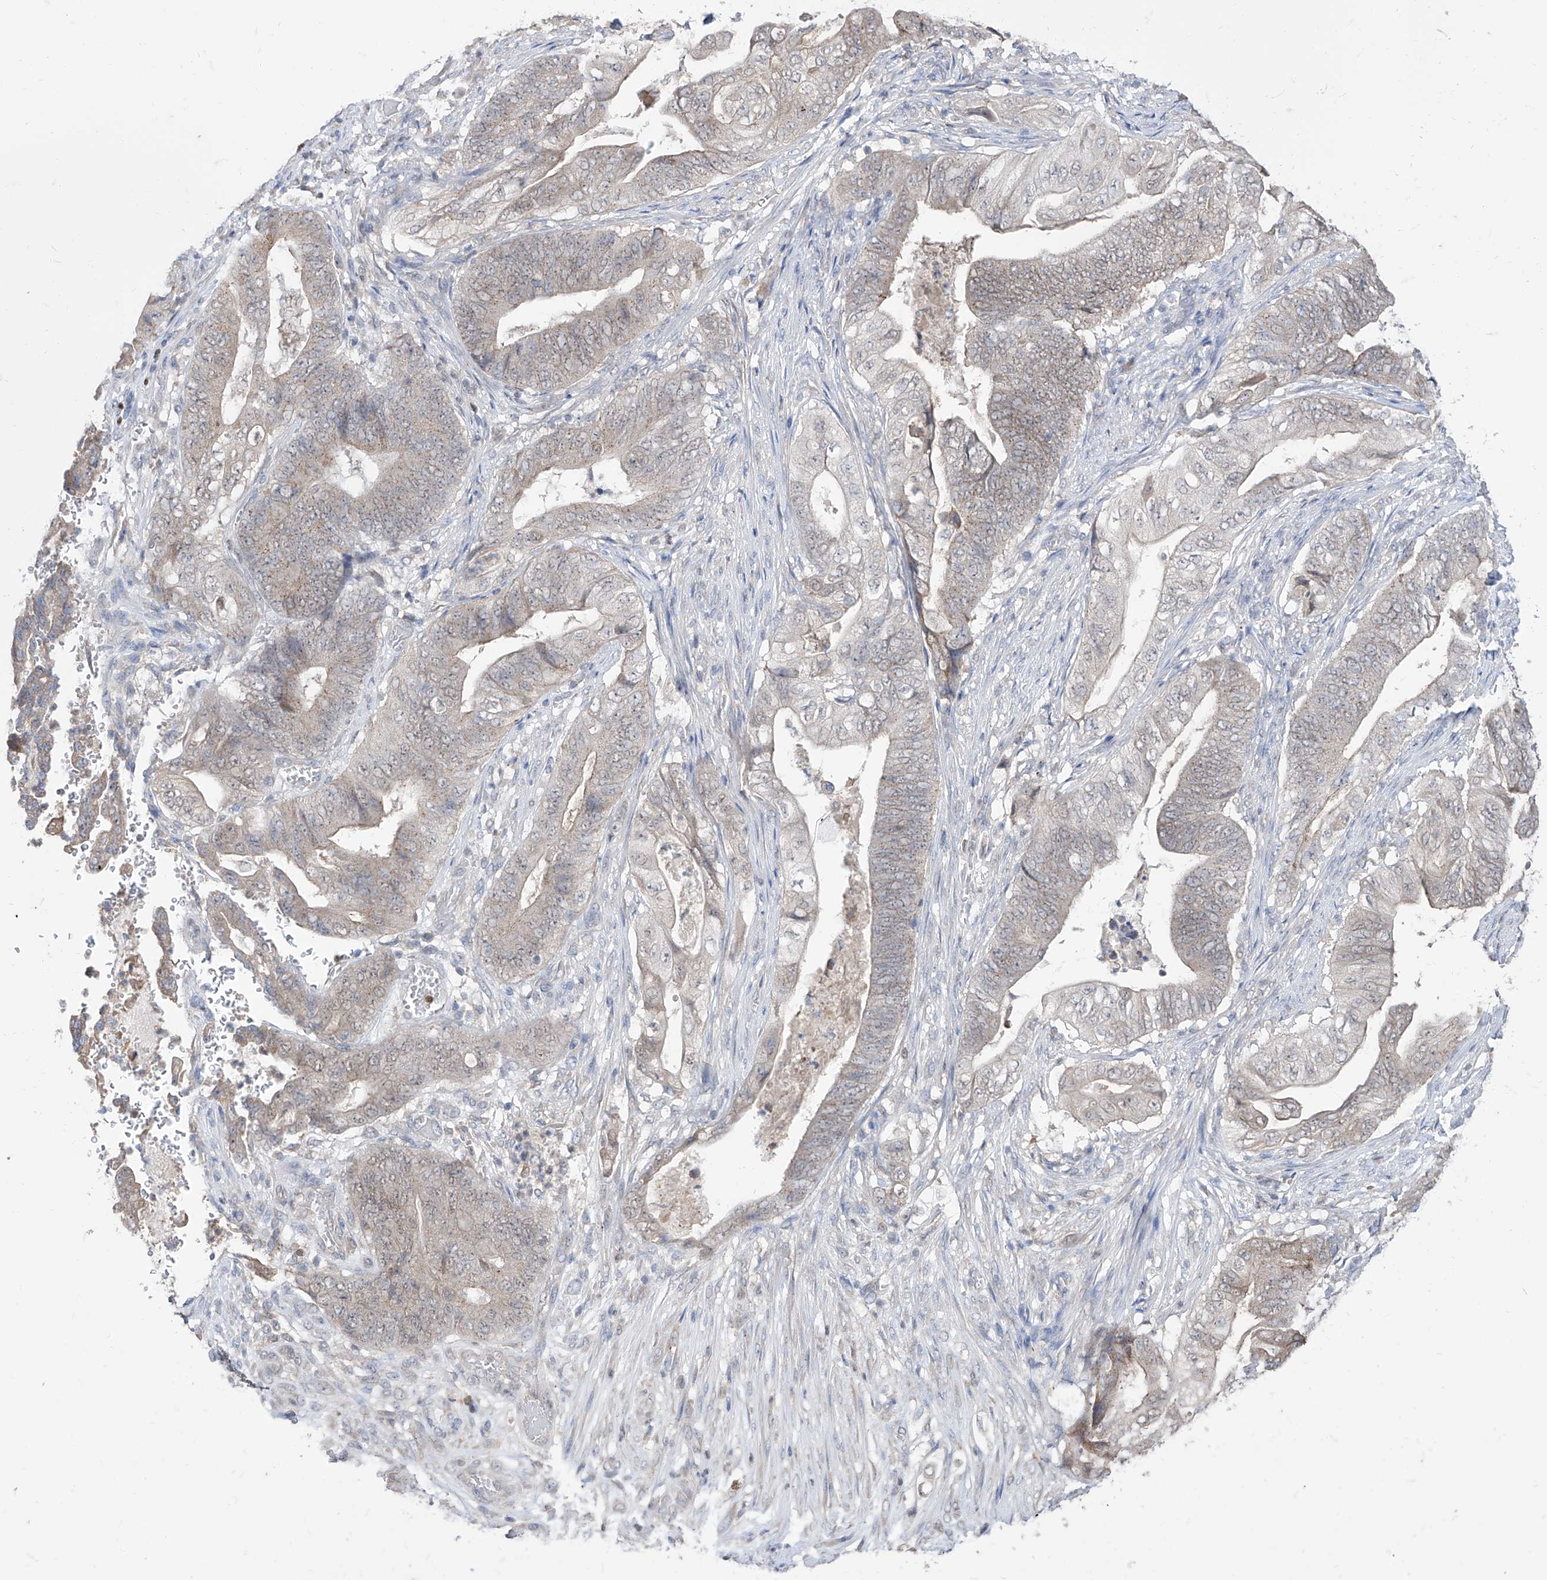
{"staining": {"intensity": "negative", "quantity": "none", "location": "none"}, "tissue": "stomach cancer", "cell_type": "Tumor cells", "image_type": "cancer", "snomed": [{"axis": "morphology", "description": "Adenocarcinoma, NOS"}, {"axis": "topography", "description": "Stomach"}], "caption": "Image shows no protein expression in tumor cells of adenocarcinoma (stomach) tissue.", "gene": "BROX", "patient": {"sex": "female", "age": 73}}